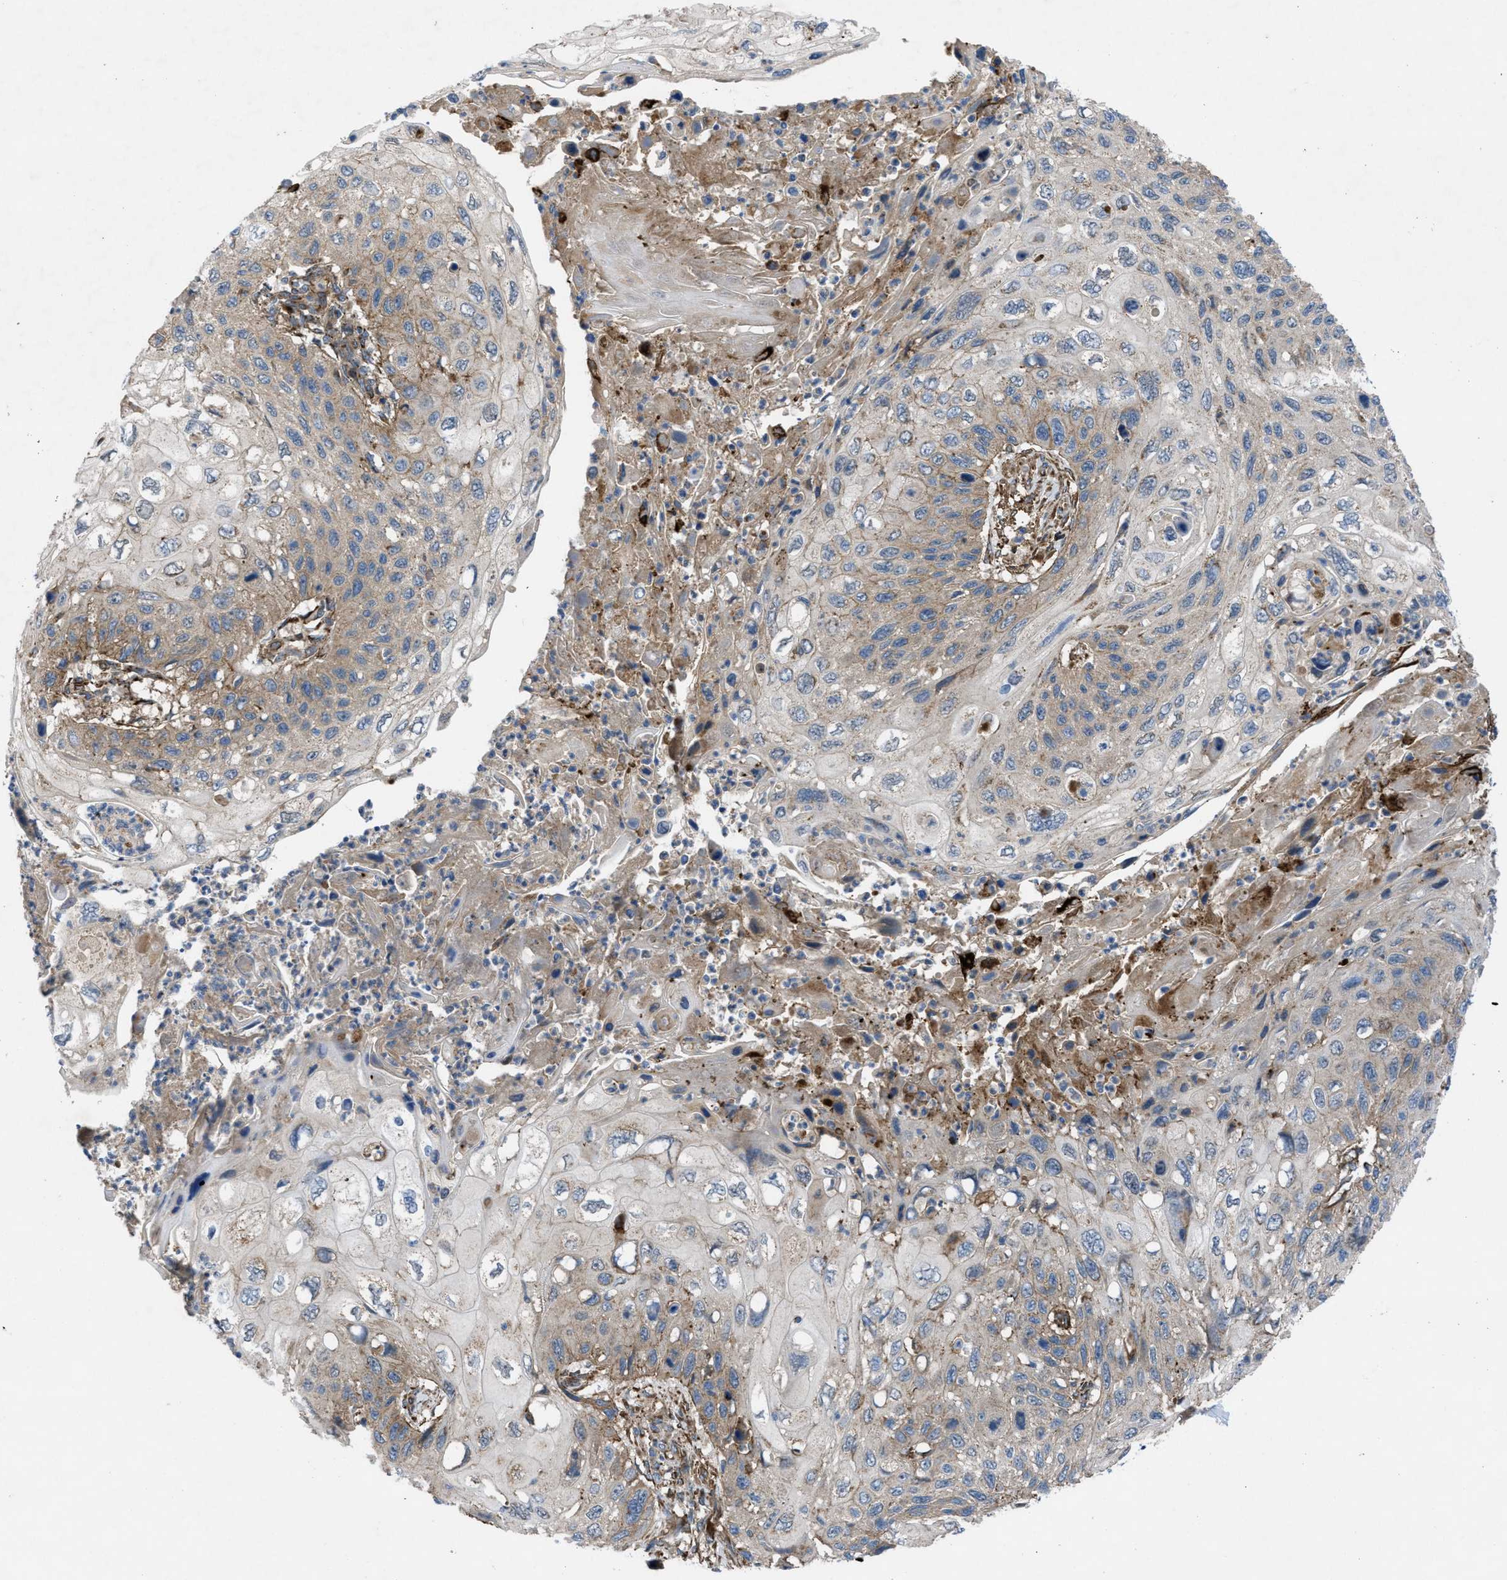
{"staining": {"intensity": "weak", "quantity": "25%-75%", "location": "cytoplasmic/membranous"}, "tissue": "cervical cancer", "cell_type": "Tumor cells", "image_type": "cancer", "snomed": [{"axis": "morphology", "description": "Squamous cell carcinoma, NOS"}, {"axis": "topography", "description": "Cervix"}], "caption": "Tumor cells reveal weak cytoplasmic/membranous staining in approximately 25%-75% of cells in cervical cancer (squamous cell carcinoma).", "gene": "SLC6A9", "patient": {"sex": "female", "age": 70}}